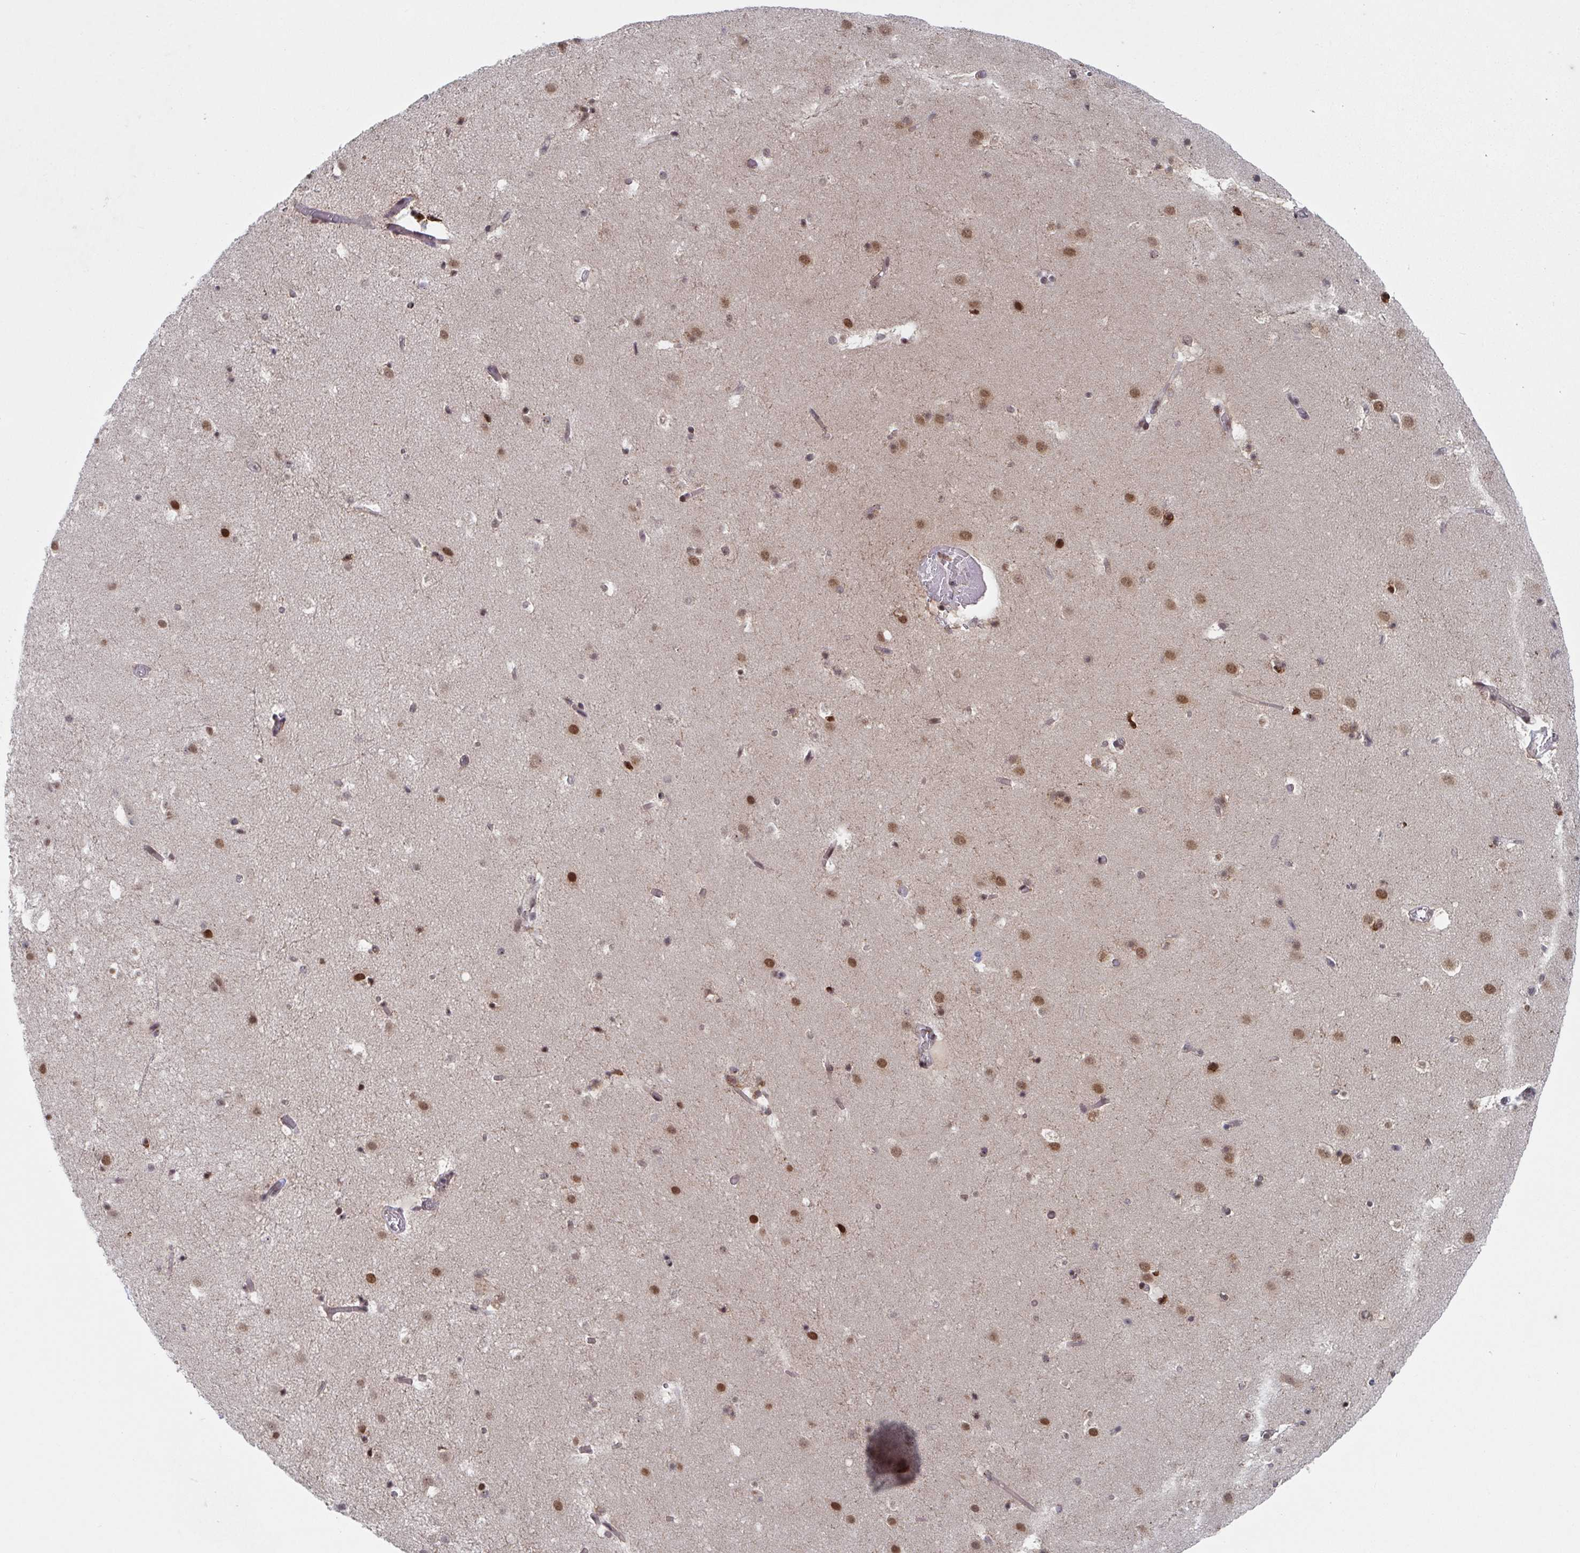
{"staining": {"intensity": "moderate", "quantity": "25%-75%", "location": "nuclear"}, "tissue": "caudate", "cell_type": "Glial cells", "image_type": "normal", "snomed": [{"axis": "morphology", "description": "Normal tissue, NOS"}, {"axis": "topography", "description": "Lateral ventricle wall"}], "caption": "Immunohistochemistry (IHC) photomicrograph of unremarkable caudate stained for a protein (brown), which displays medium levels of moderate nuclear expression in about 25%-75% of glial cells.", "gene": "RNF212", "patient": {"sex": "male", "age": 37}}